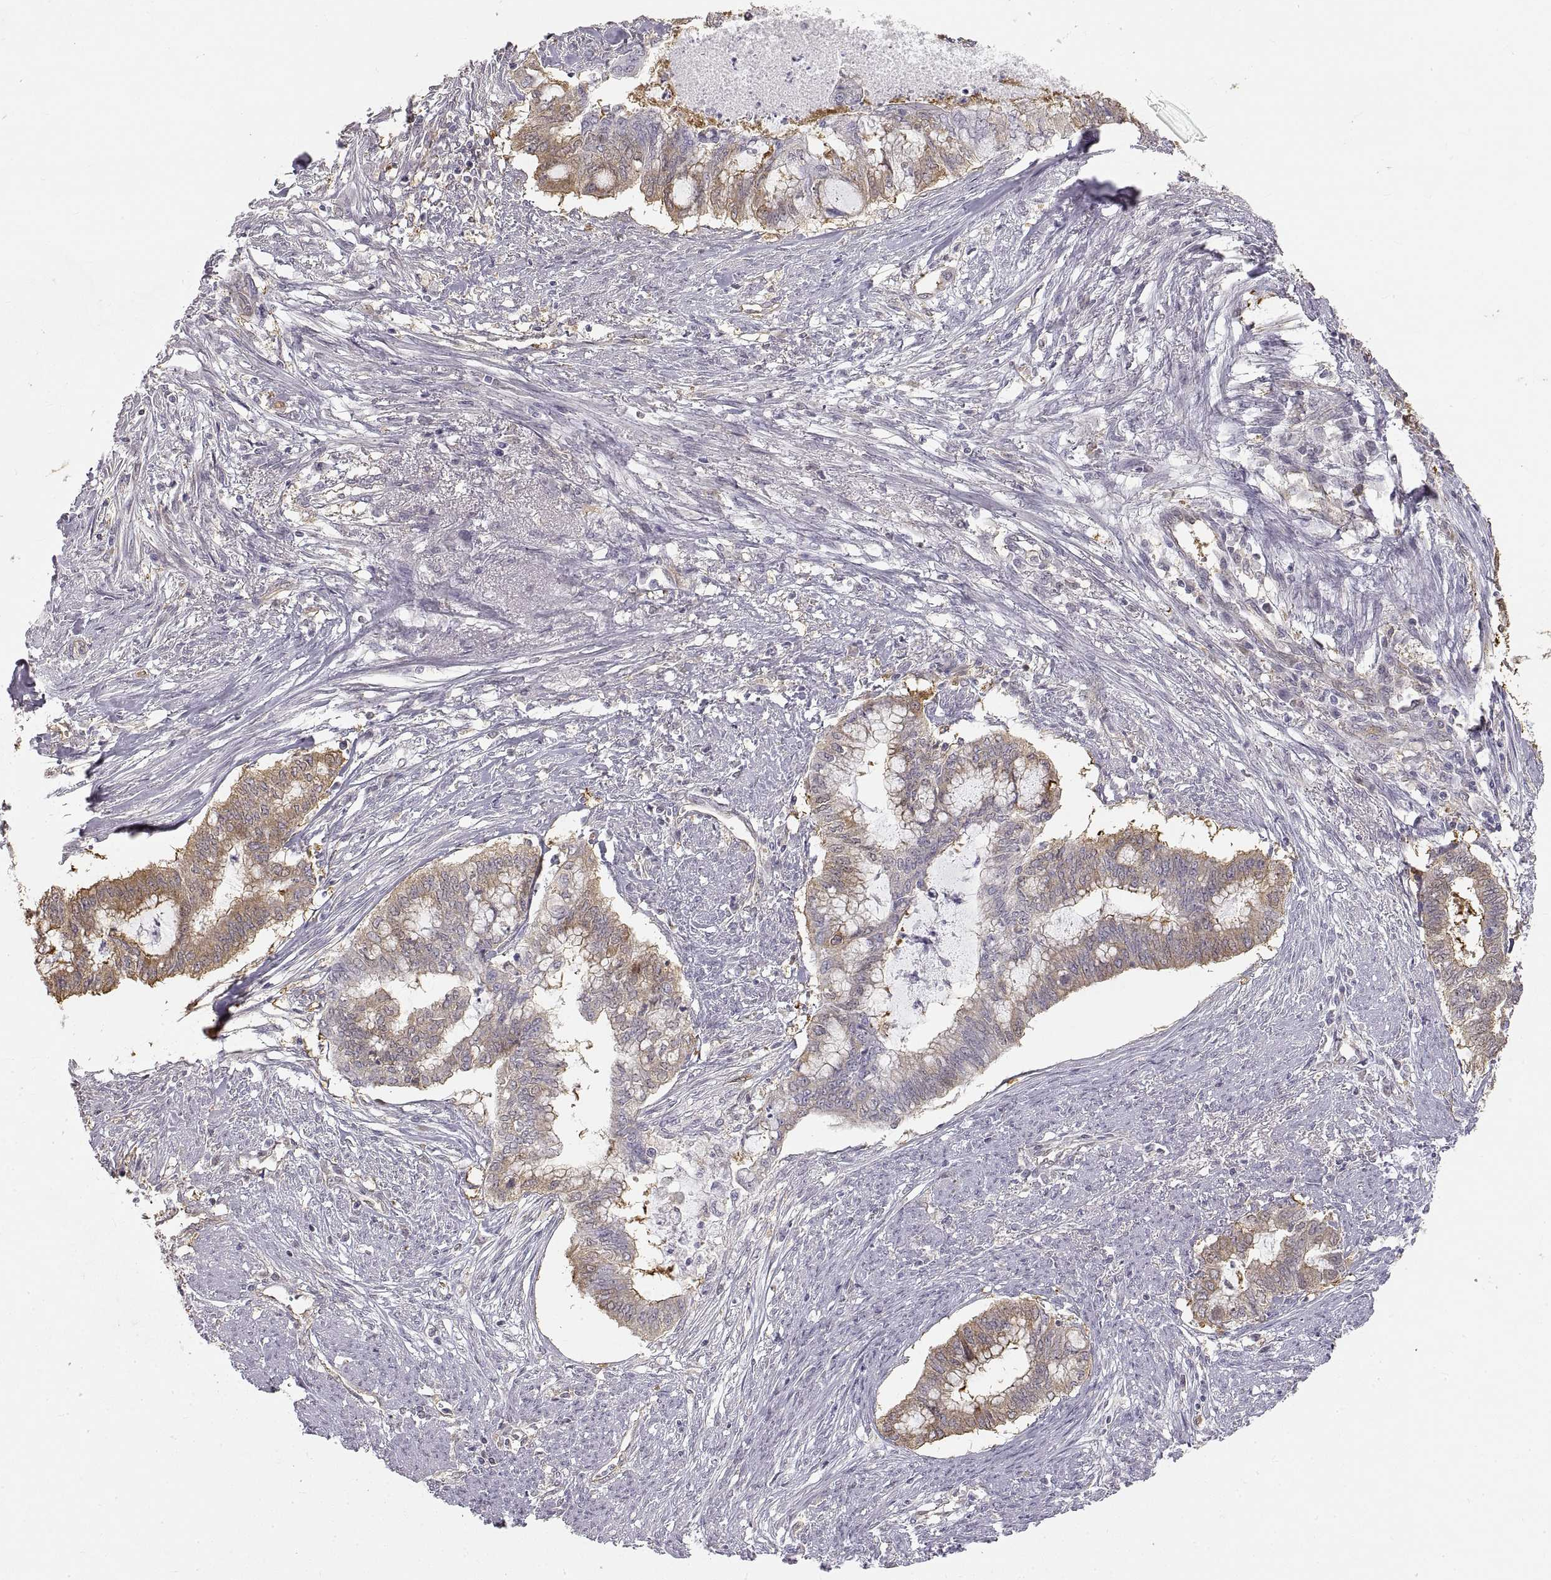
{"staining": {"intensity": "moderate", "quantity": "25%-75%", "location": "cytoplasmic/membranous"}, "tissue": "endometrial cancer", "cell_type": "Tumor cells", "image_type": "cancer", "snomed": [{"axis": "morphology", "description": "Adenocarcinoma, NOS"}, {"axis": "topography", "description": "Endometrium"}], "caption": "Immunohistochemistry (IHC) image of neoplastic tissue: adenocarcinoma (endometrial) stained using immunohistochemistry (IHC) demonstrates medium levels of moderate protein expression localized specifically in the cytoplasmic/membranous of tumor cells, appearing as a cytoplasmic/membranous brown color.", "gene": "HSP90AB1", "patient": {"sex": "female", "age": 79}}